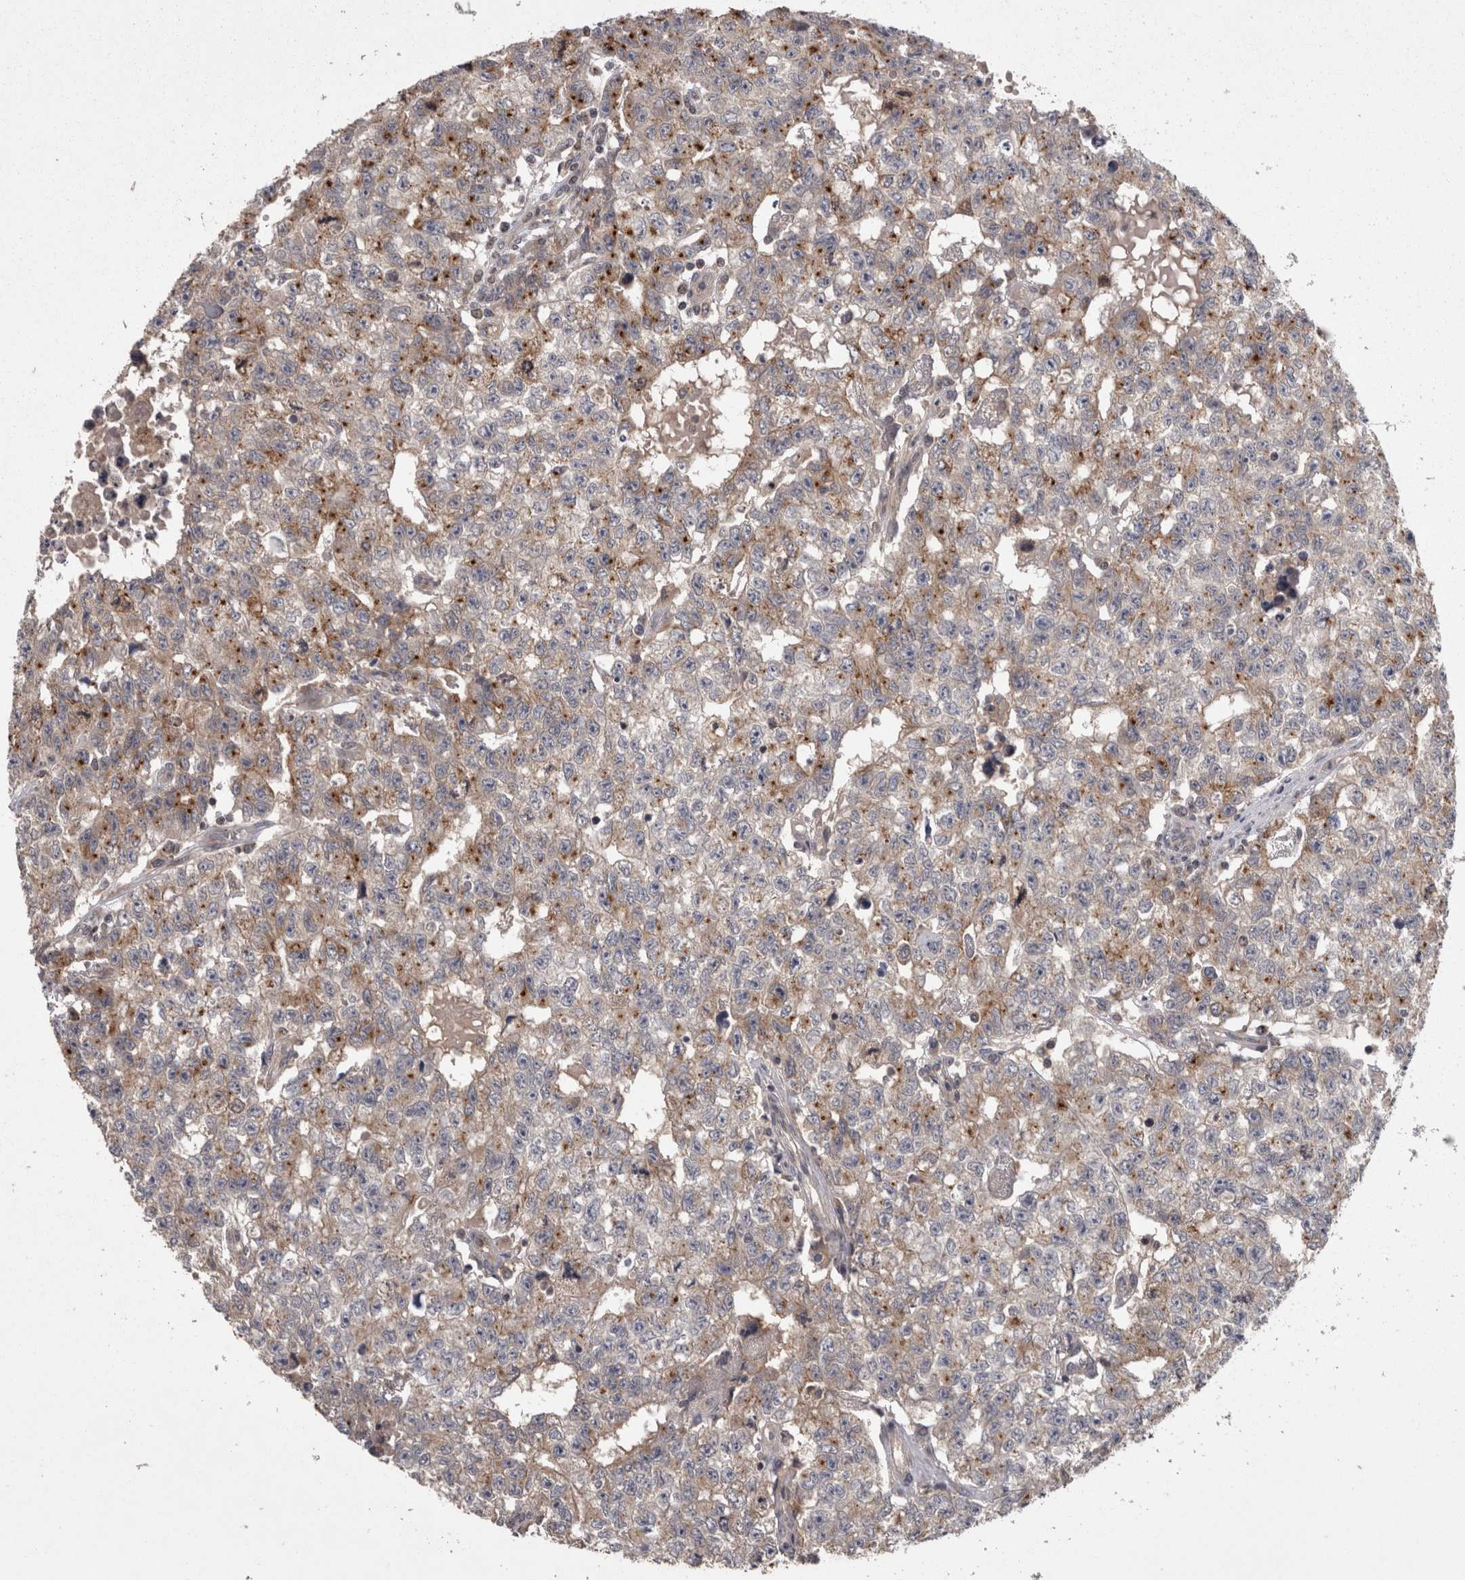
{"staining": {"intensity": "moderate", "quantity": "25%-75%", "location": "cytoplasmic/membranous"}, "tissue": "testis cancer", "cell_type": "Tumor cells", "image_type": "cancer", "snomed": [{"axis": "morphology", "description": "Carcinoma, Embryonal, NOS"}, {"axis": "topography", "description": "Testis"}], "caption": "Human testis embryonal carcinoma stained with a protein marker exhibits moderate staining in tumor cells.", "gene": "PCM1", "patient": {"sex": "male", "age": 28}}